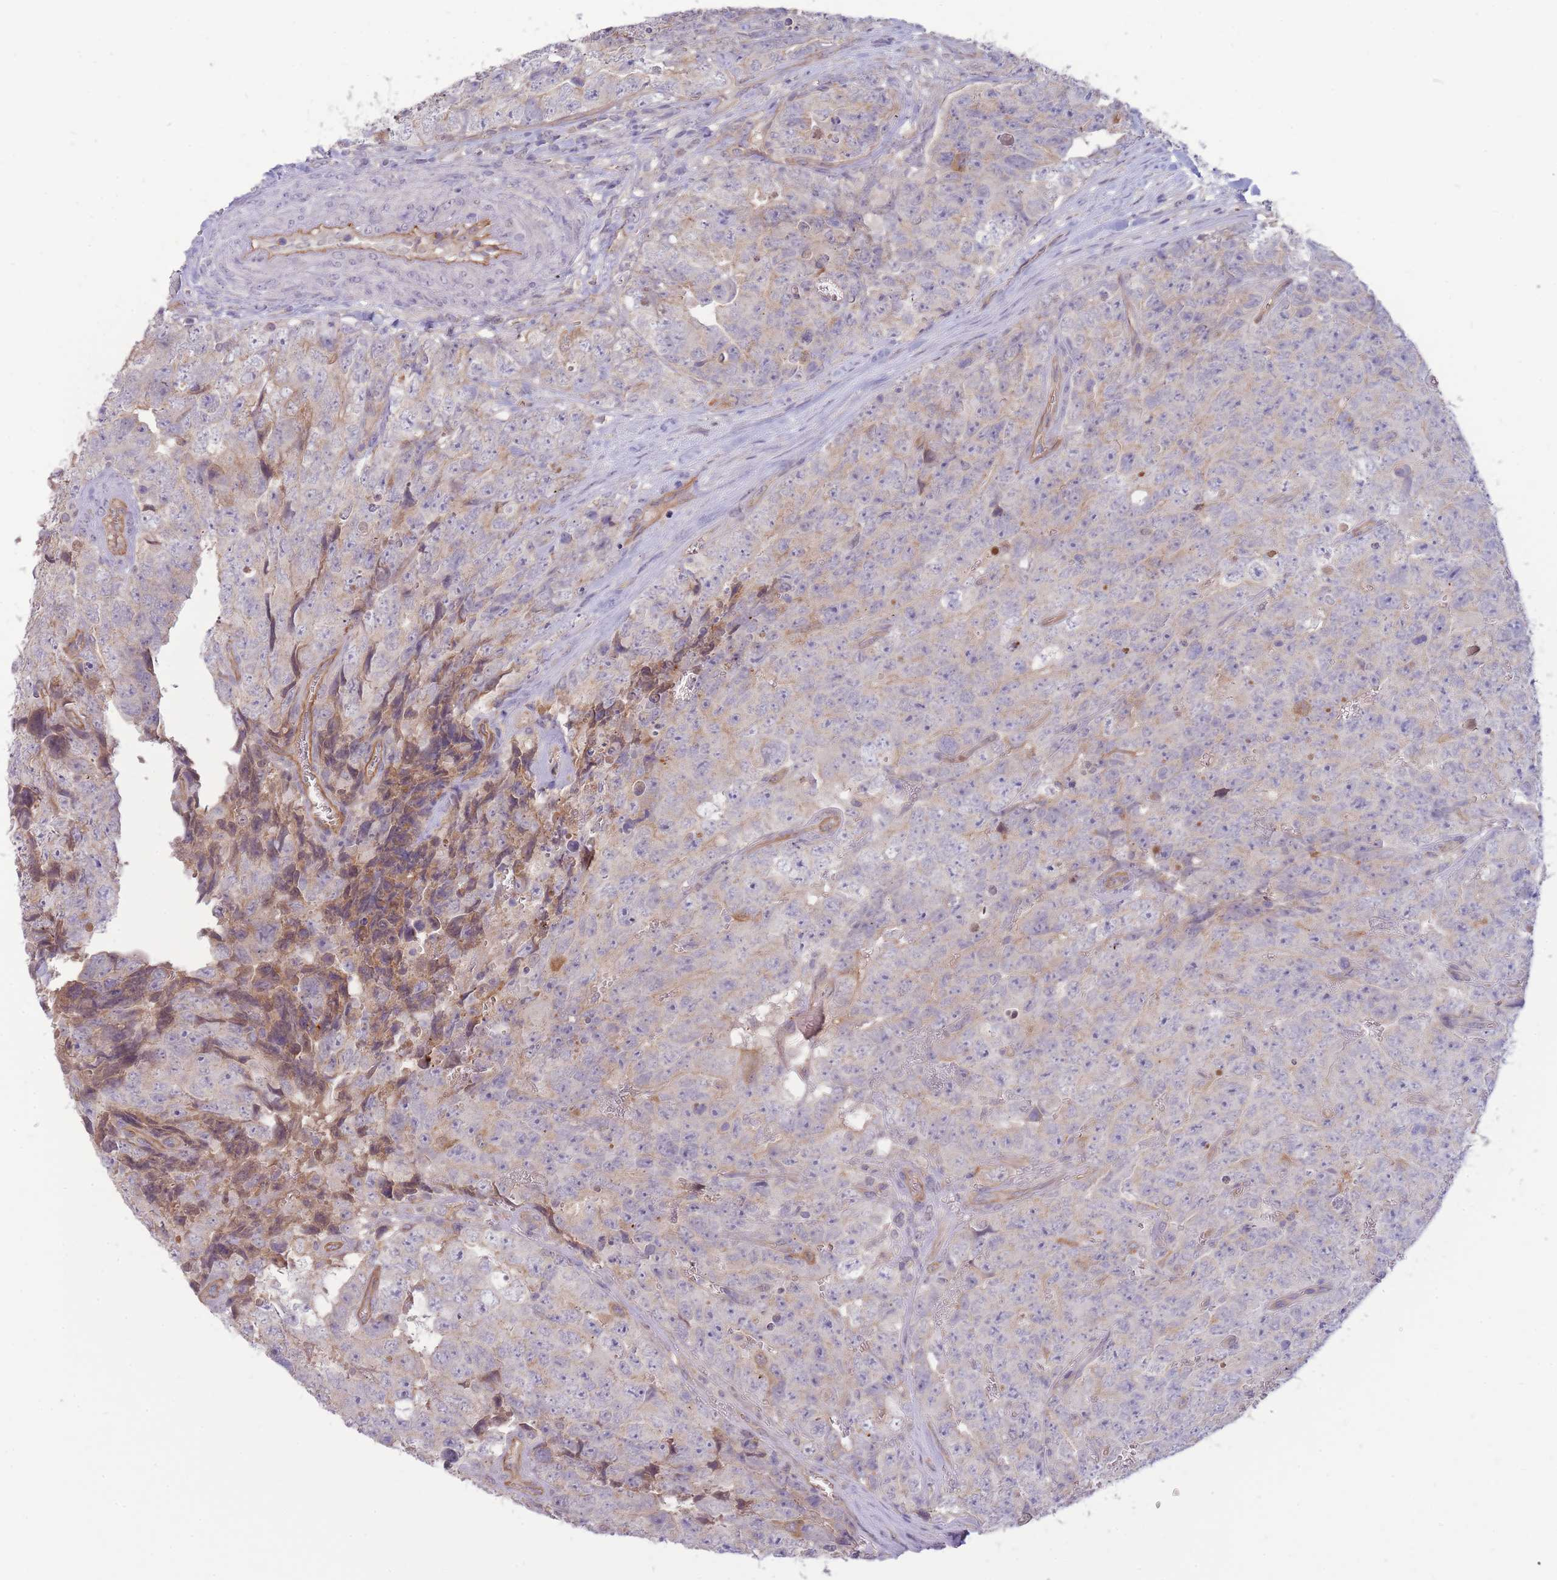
{"staining": {"intensity": "weak", "quantity": "<25%", "location": "cytoplasmic/membranous"}, "tissue": "testis cancer", "cell_type": "Tumor cells", "image_type": "cancer", "snomed": [{"axis": "morphology", "description": "Seminoma, NOS"}, {"axis": "morphology", "description": "Teratoma, malignant, NOS"}, {"axis": "topography", "description": "Testis"}], "caption": "Tumor cells are negative for brown protein staining in seminoma (testis).", "gene": "NDUFAF5", "patient": {"sex": "male", "age": 34}}